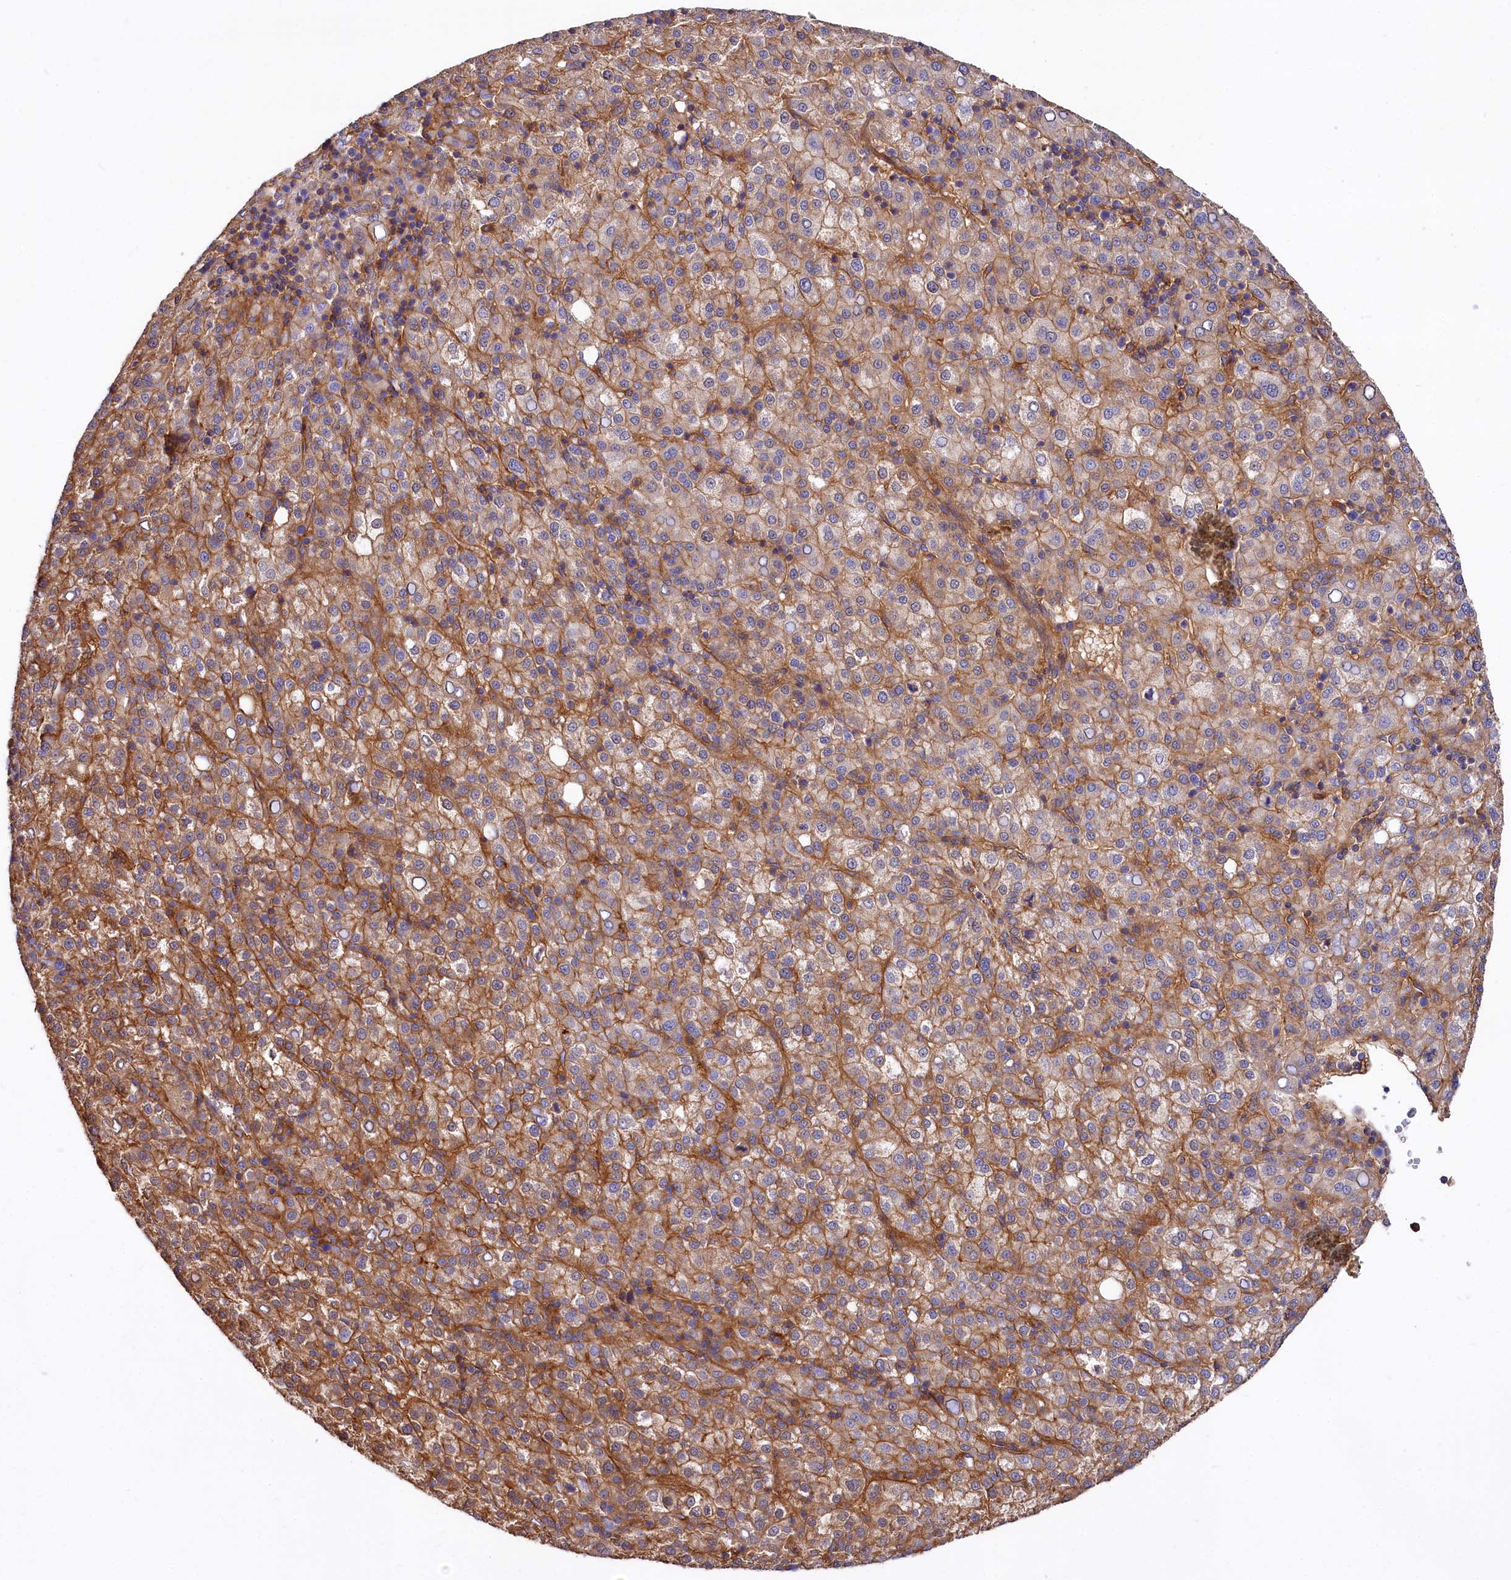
{"staining": {"intensity": "moderate", "quantity": ">75%", "location": "cytoplasmic/membranous"}, "tissue": "liver cancer", "cell_type": "Tumor cells", "image_type": "cancer", "snomed": [{"axis": "morphology", "description": "Carcinoma, Hepatocellular, NOS"}, {"axis": "topography", "description": "Liver"}], "caption": "Human liver cancer (hepatocellular carcinoma) stained with a brown dye shows moderate cytoplasmic/membranous positive expression in approximately >75% of tumor cells.", "gene": "ANO6", "patient": {"sex": "female", "age": 58}}